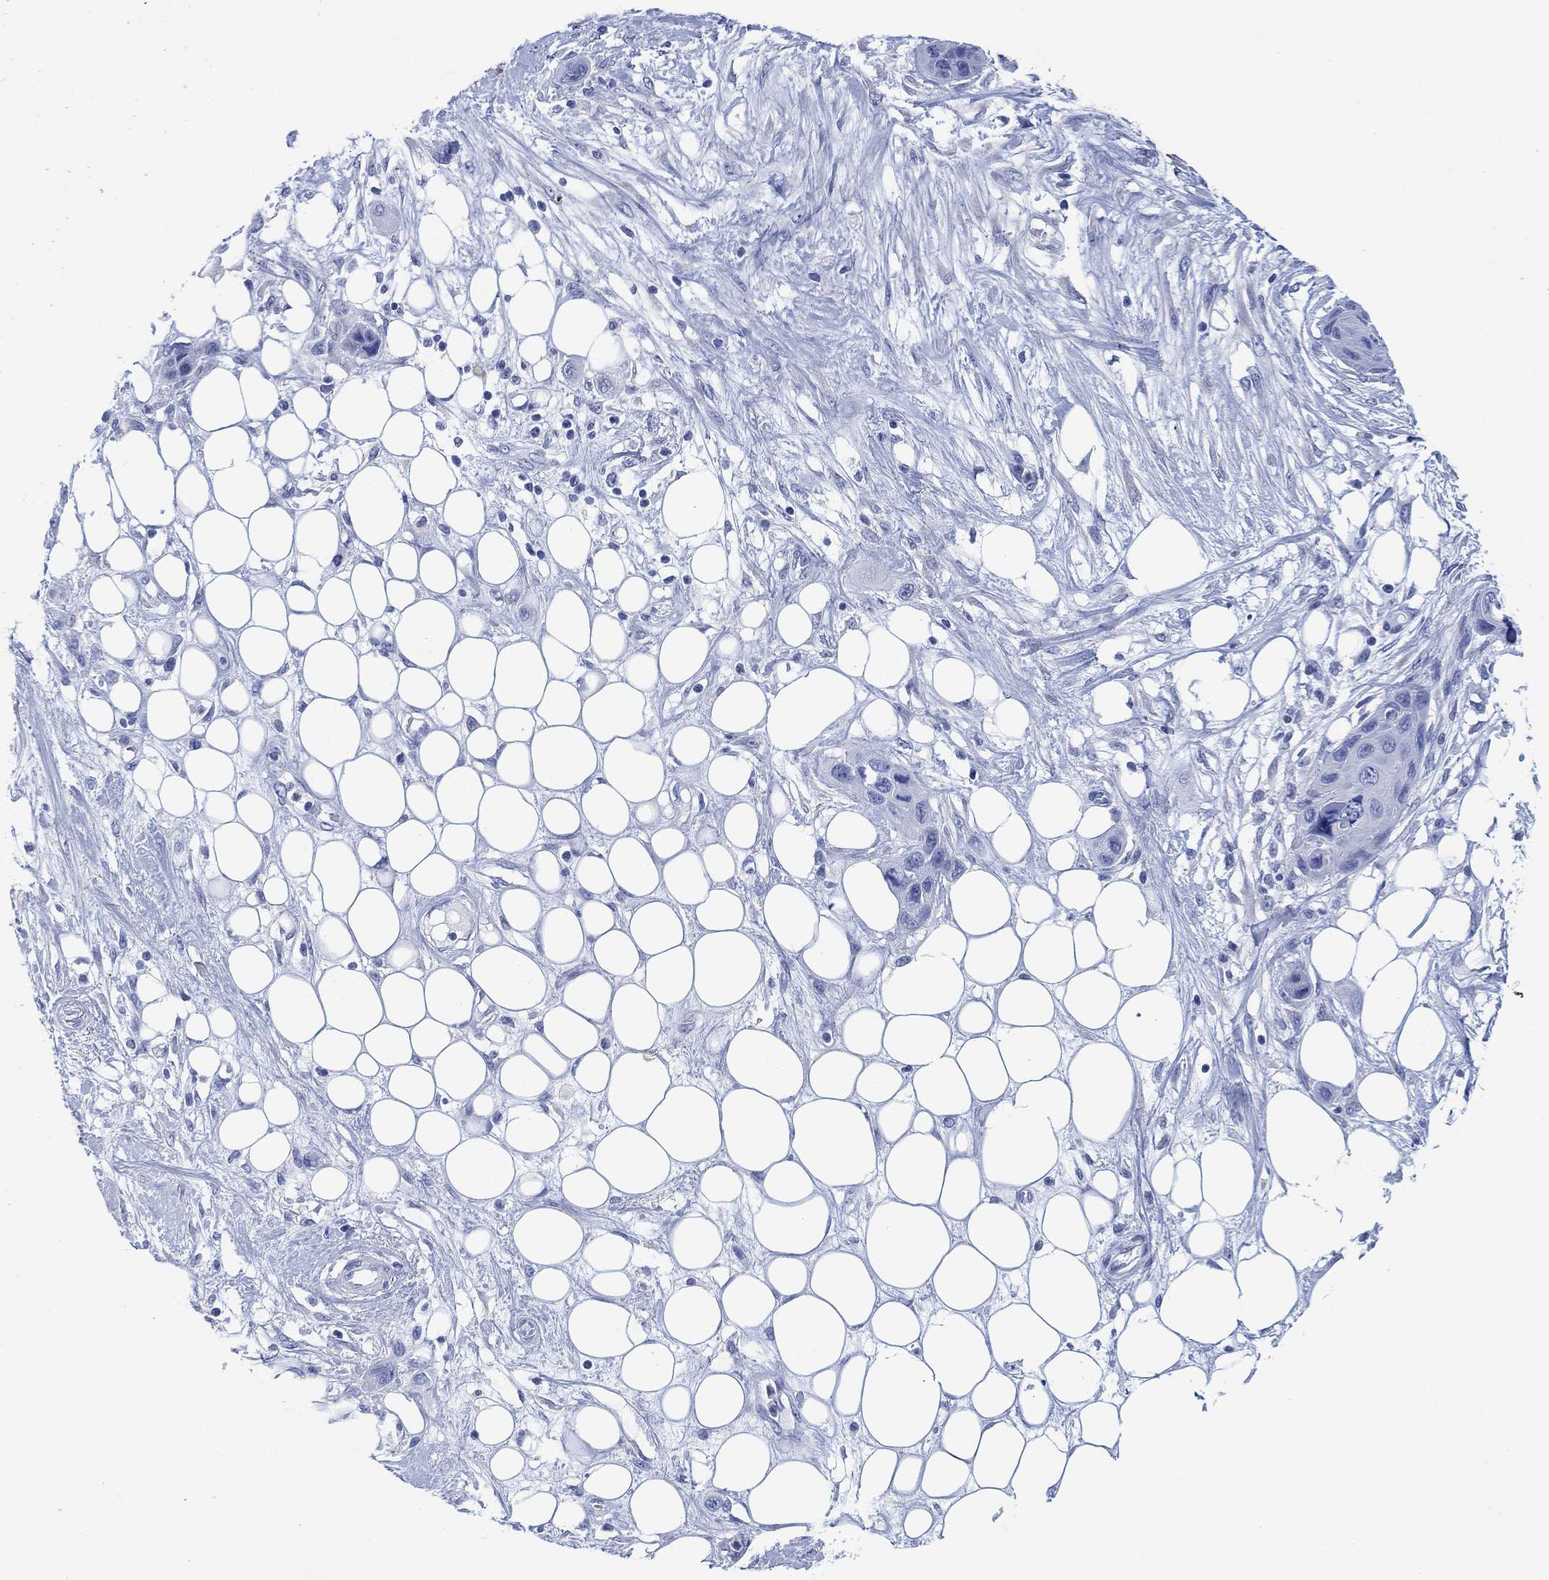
{"staining": {"intensity": "negative", "quantity": "none", "location": "none"}, "tissue": "skin cancer", "cell_type": "Tumor cells", "image_type": "cancer", "snomed": [{"axis": "morphology", "description": "Squamous cell carcinoma, NOS"}, {"axis": "topography", "description": "Skin"}], "caption": "Tumor cells show no significant protein expression in skin squamous cell carcinoma.", "gene": "SLC9C2", "patient": {"sex": "male", "age": 79}}